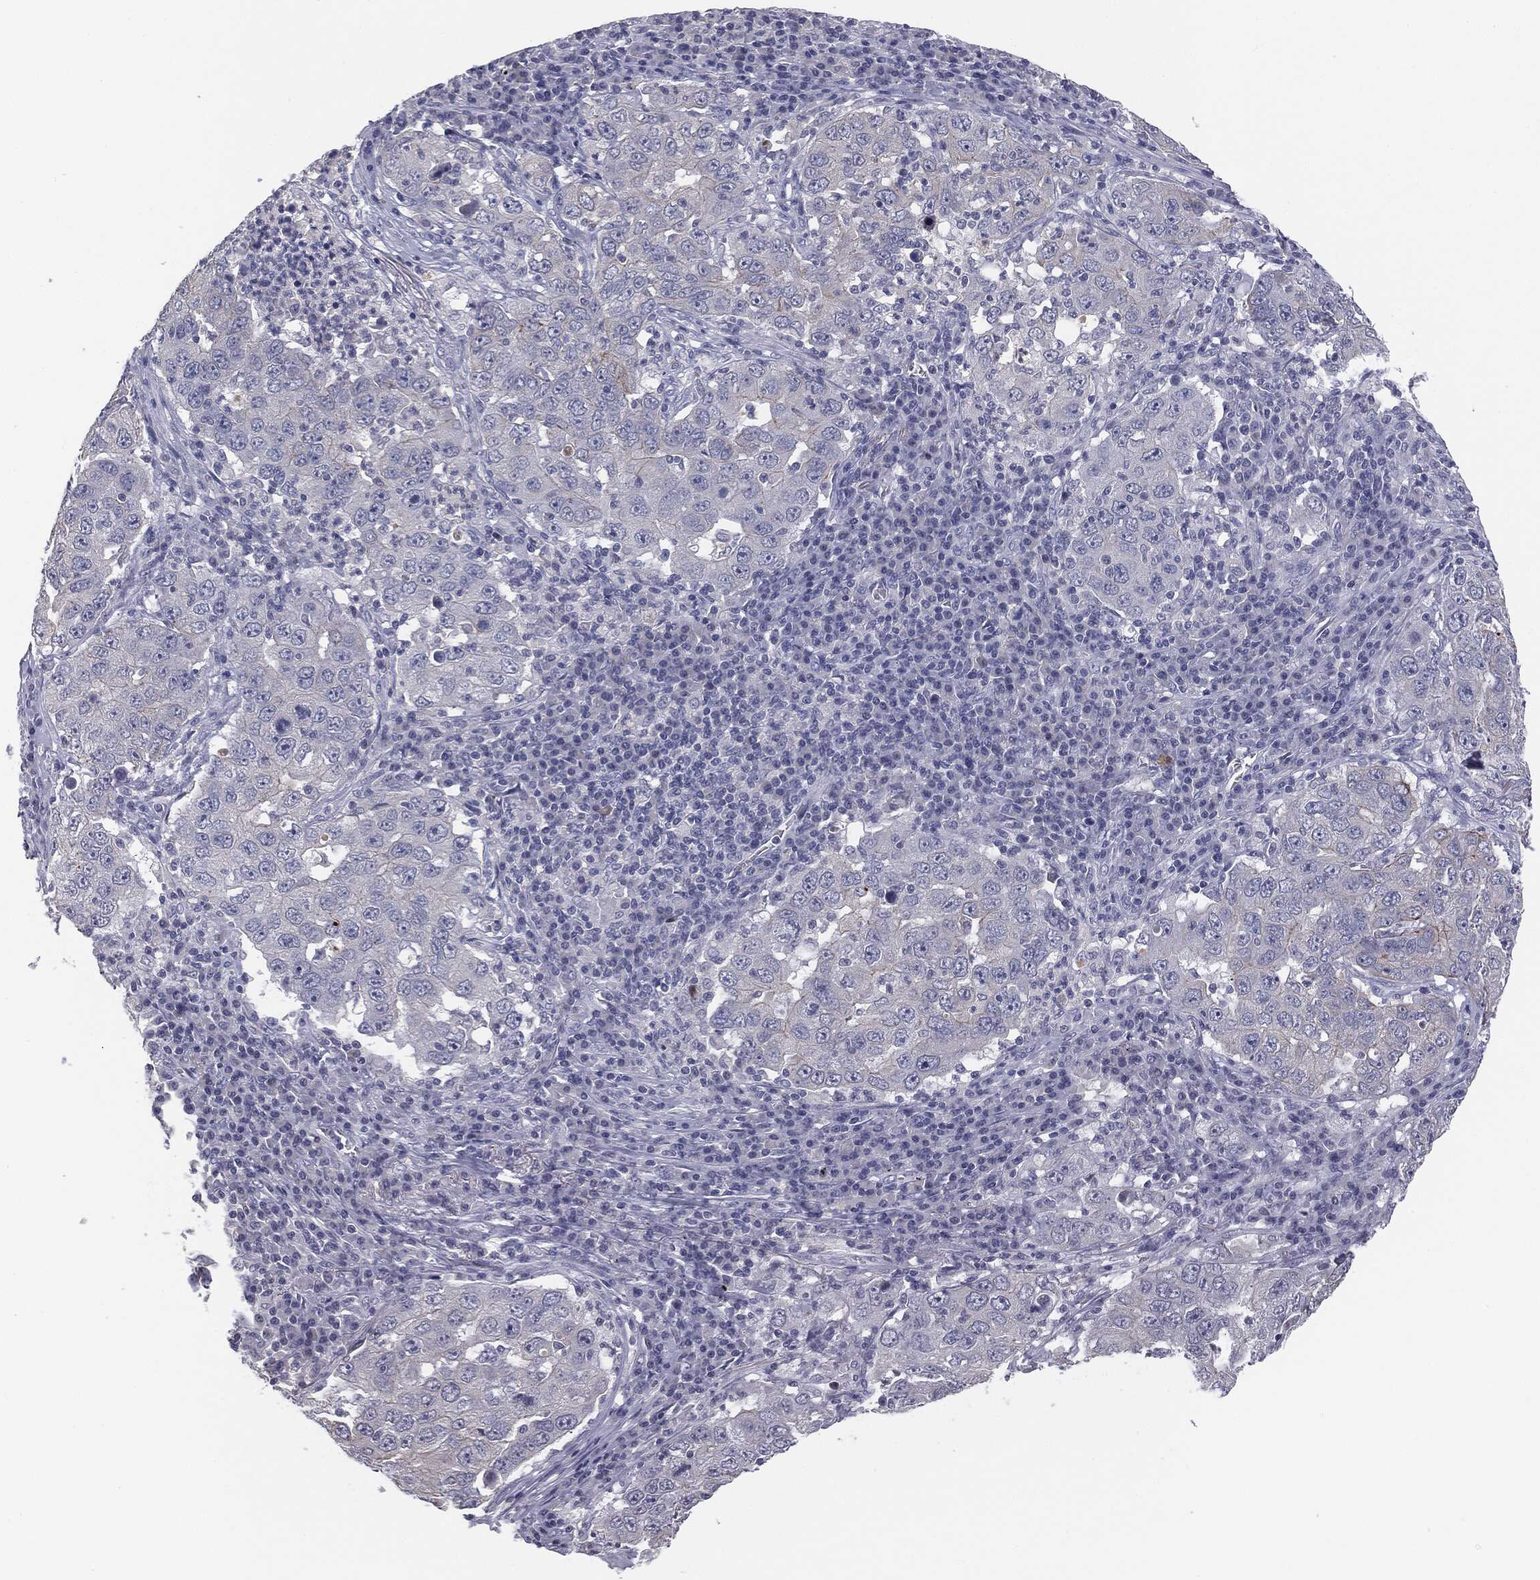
{"staining": {"intensity": "negative", "quantity": "none", "location": "none"}, "tissue": "lung cancer", "cell_type": "Tumor cells", "image_type": "cancer", "snomed": [{"axis": "morphology", "description": "Adenocarcinoma, NOS"}, {"axis": "topography", "description": "Lung"}], "caption": "Adenocarcinoma (lung) stained for a protein using immunohistochemistry (IHC) shows no staining tumor cells.", "gene": "MUC1", "patient": {"sex": "male", "age": 73}}